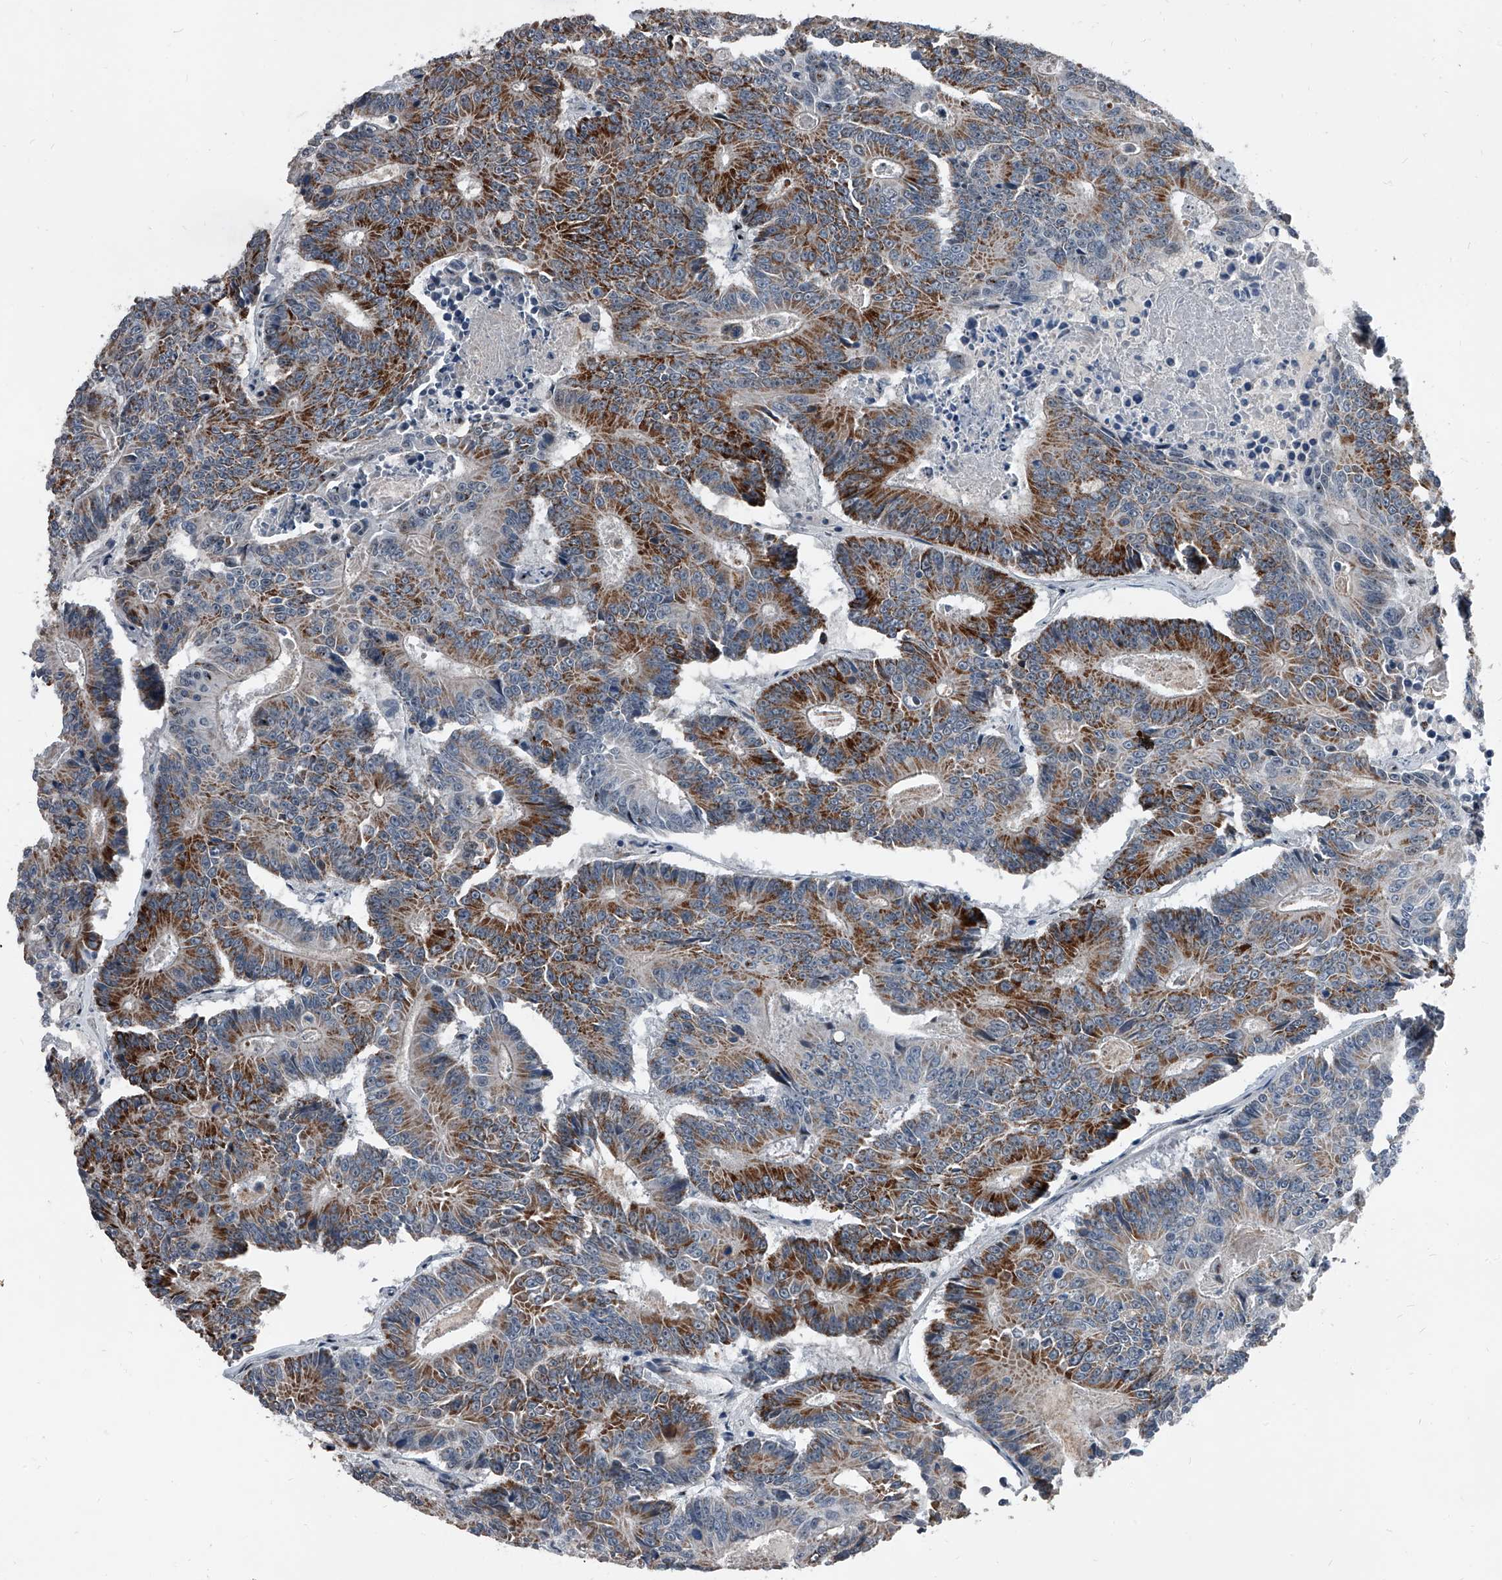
{"staining": {"intensity": "strong", "quantity": "25%-75%", "location": "cytoplasmic/membranous"}, "tissue": "colorectal cancer", "cell_type": "Tumor cells", "image_type": "cancer", "snomed": [{"axis": "morphology", "description": "Adenocarcinoma, NOS"}, {"axis": "topography", "description": "Colon"}], "caption": "IHC (DAB) staining of adenocarcinoma (colorectal) displays strong cytoplasmic/membranous protein expression in approximately 25%-75% of tumor cells.", "gene": "MEN1", "patient": {"sex": "male", "age": 83}}